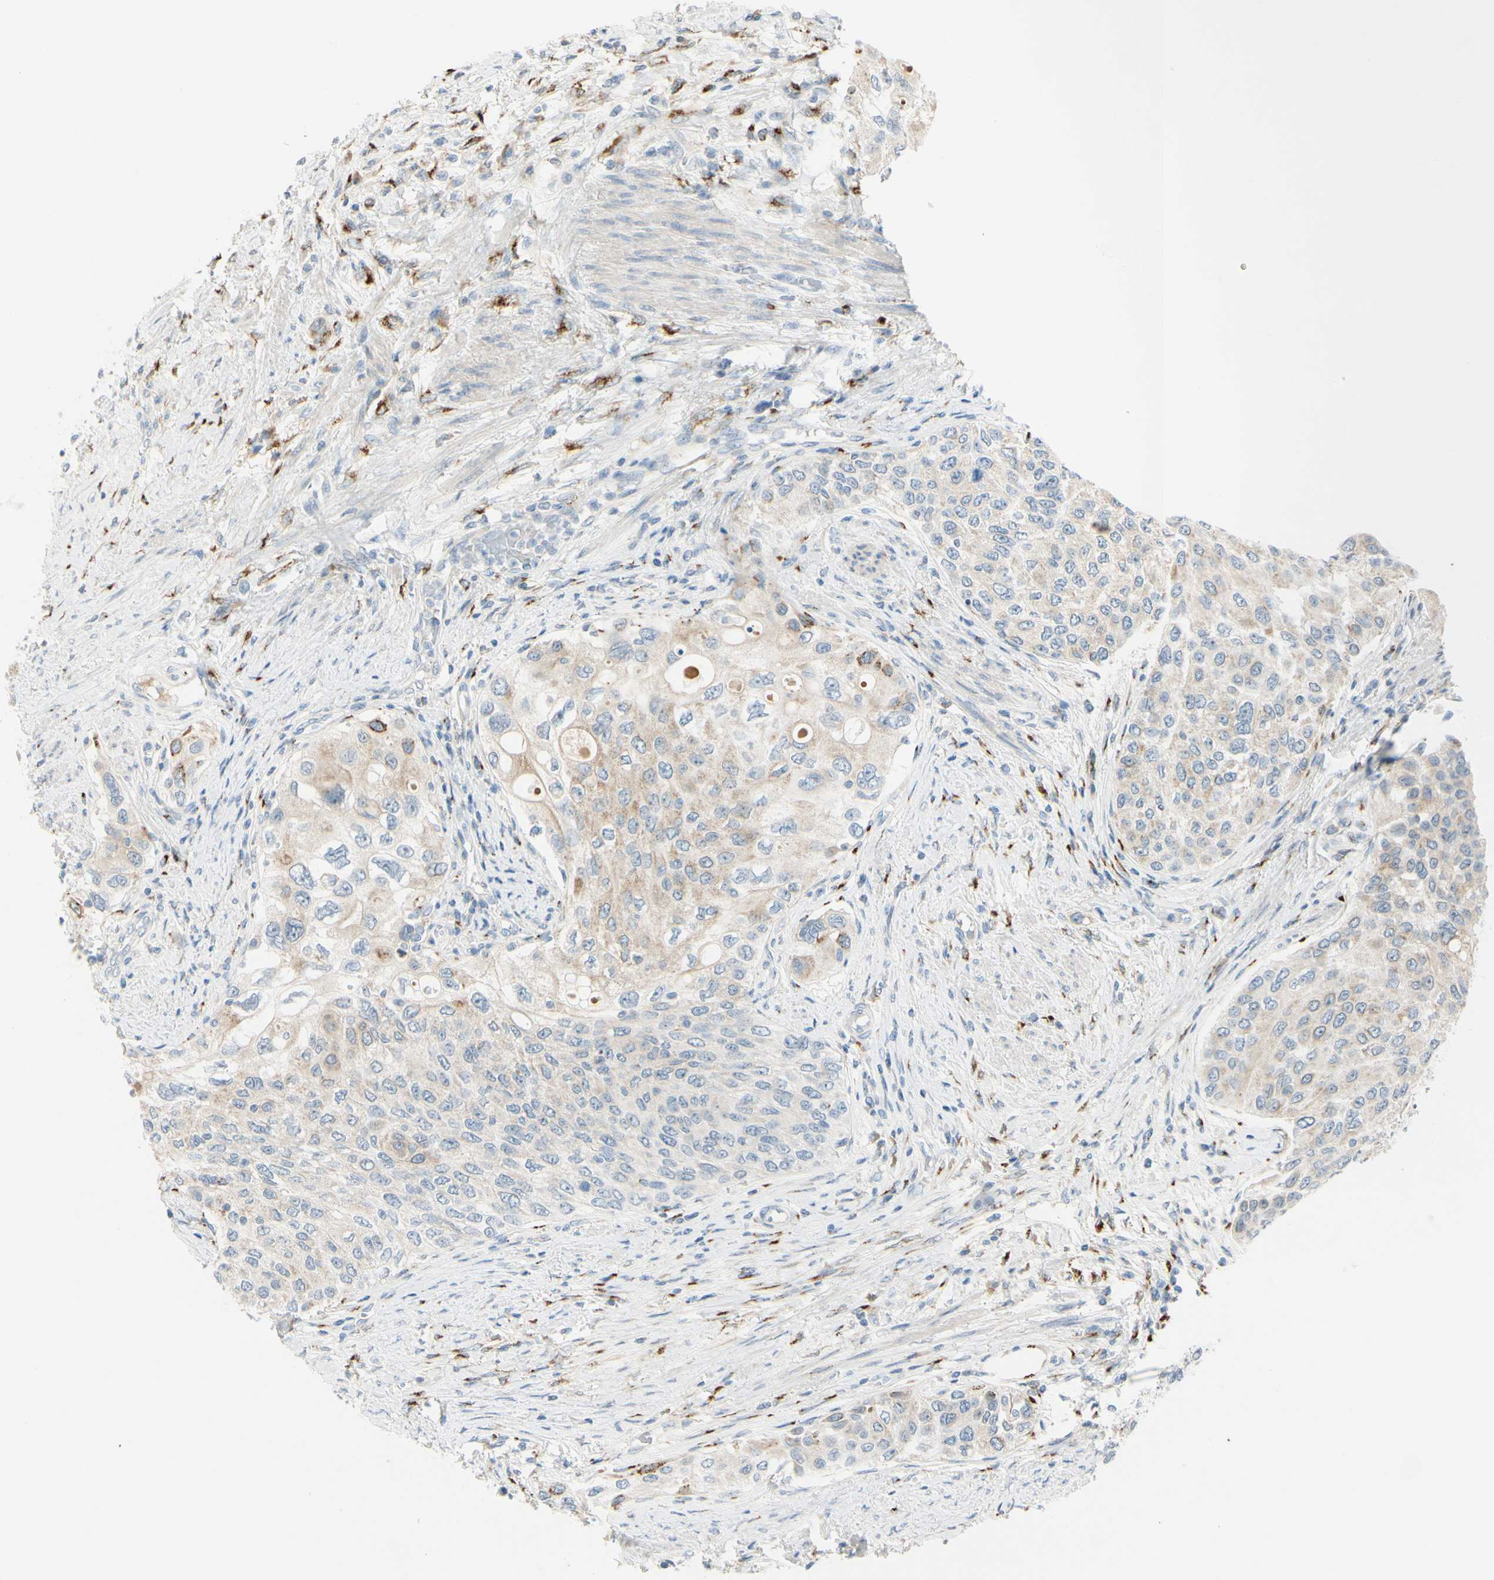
{"staining": {"intensity": "negative", "quantity": "none", "location": "none"}, "tissue": "urothelial cancer", "cell_type": "Tumor cells", "image_type": "cancer", "snomed": [{"axis": "morphology", "description": "Urothelial carcinoma, High grade"}, {"axis": "topography", "description": "Urinary bladder"}], "caption": "This is an immunohistochemistry image of human urothelial carcinoma (high-grade). There is no staining in tumor cells.", "gene": "GALNT5", "patient": {"sex": "female", "age": 56}}